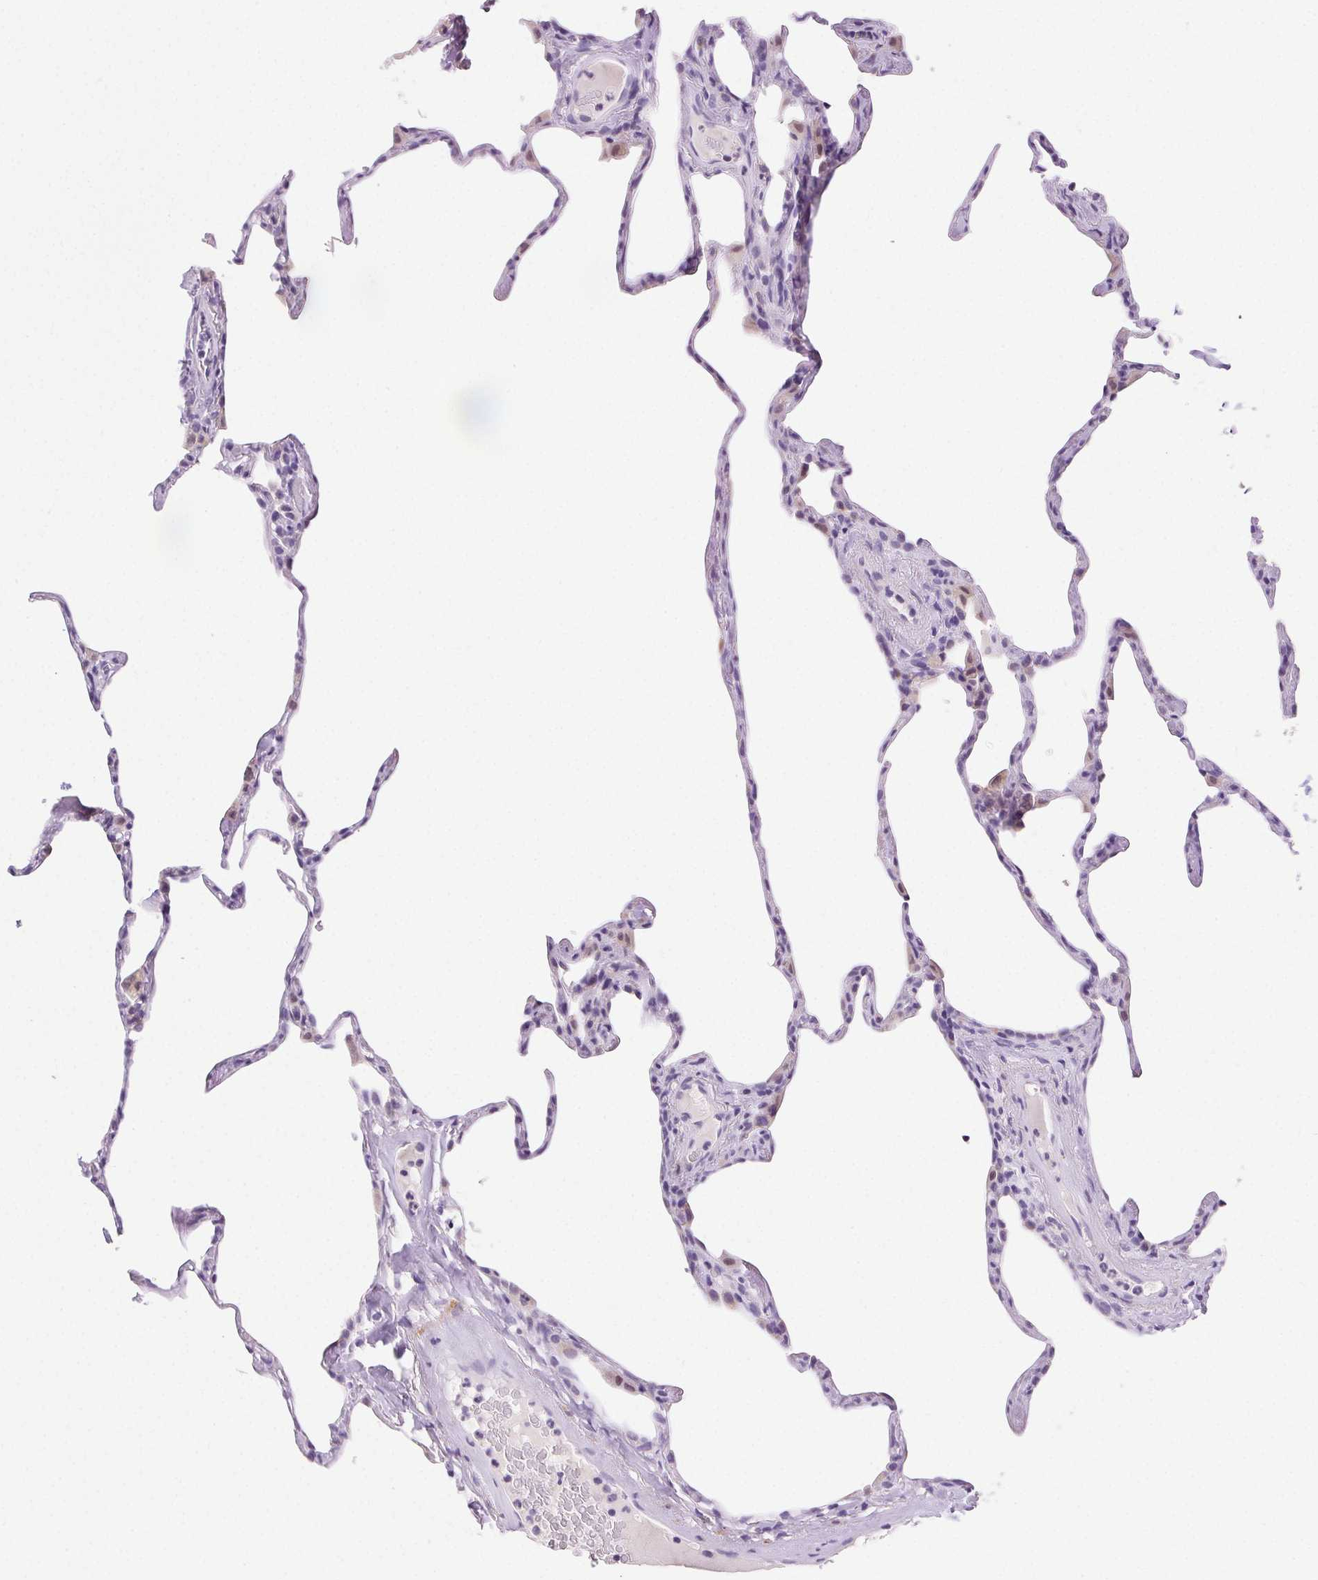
{"staining": {"intensity": "negative", "quantity": "none", "location": "none"}, "tissue": "lung", "cell_type": "Alveolar cells", "image_type": "normal", "snomed": [{"axis": "morphology", "description": "Normal tissue, NOS"}, {"axis": "topography", "description": "Lung"}], "caption": "Image shows no protein expression in alveolar cells of benign lung.", "gene": "ARHGAP11B", "patient": {"sex": "male", "age": 65}}